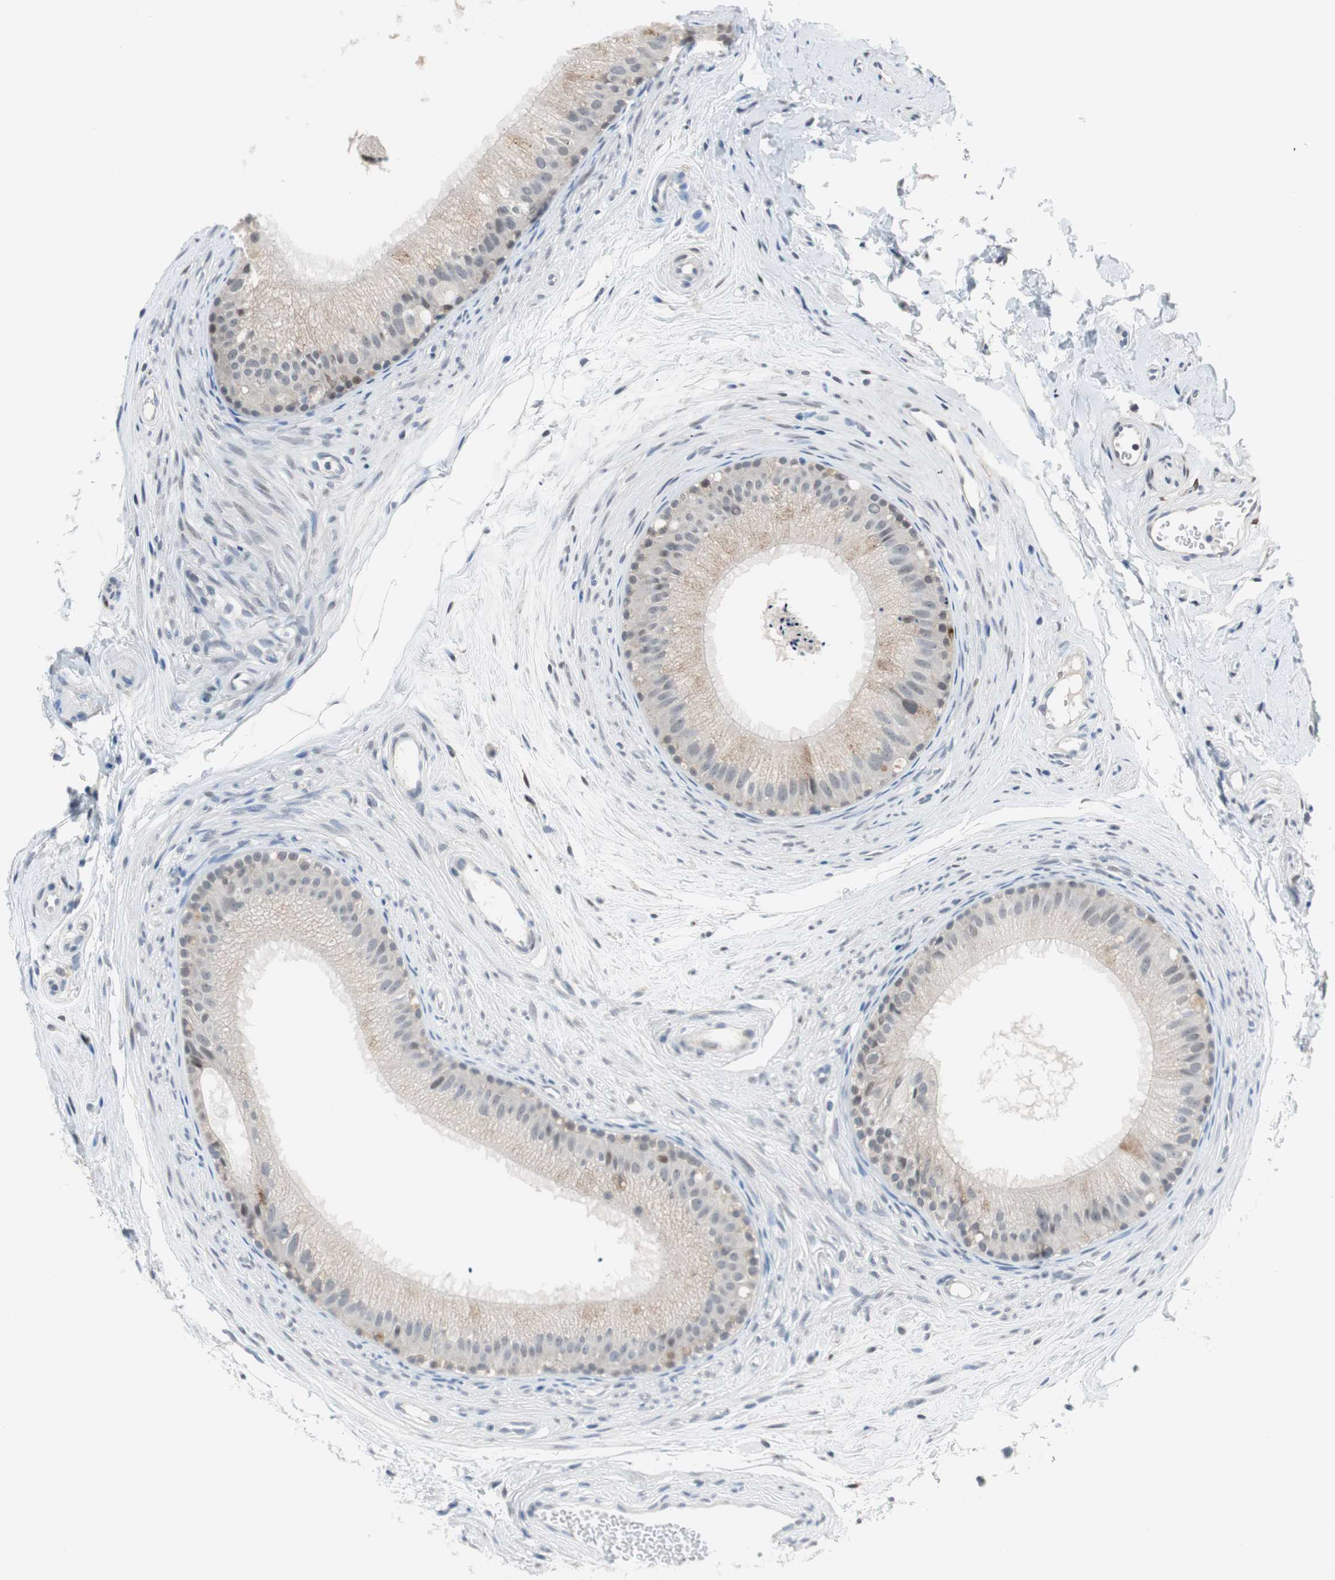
{"staining": {"intensity": "weak", "quantity": "<25%", "location": "cytoplasmic/membranous"}, "tissue": "epididymis", "cell_type": "Glandular cells", "image_type": "normal", "snomed": [{"axis": "morphology", "description": "Normal tissue, NOS"}, {"axis": "topography", "description": "Epididymis"}], "caption": "High power microscopy micrograph of an immunohistochemistry (IHC) histopathology image of unremarkable epididymis, revealing no significant positivity in glandular cells. (DAB (3,3'-diaminobenzidine) immunohistochemistry (IHC) visualized using brightfield microscopy, high magnification).", "gene": "GRHL1", "patient": {"sex": "male", "age": 56}}